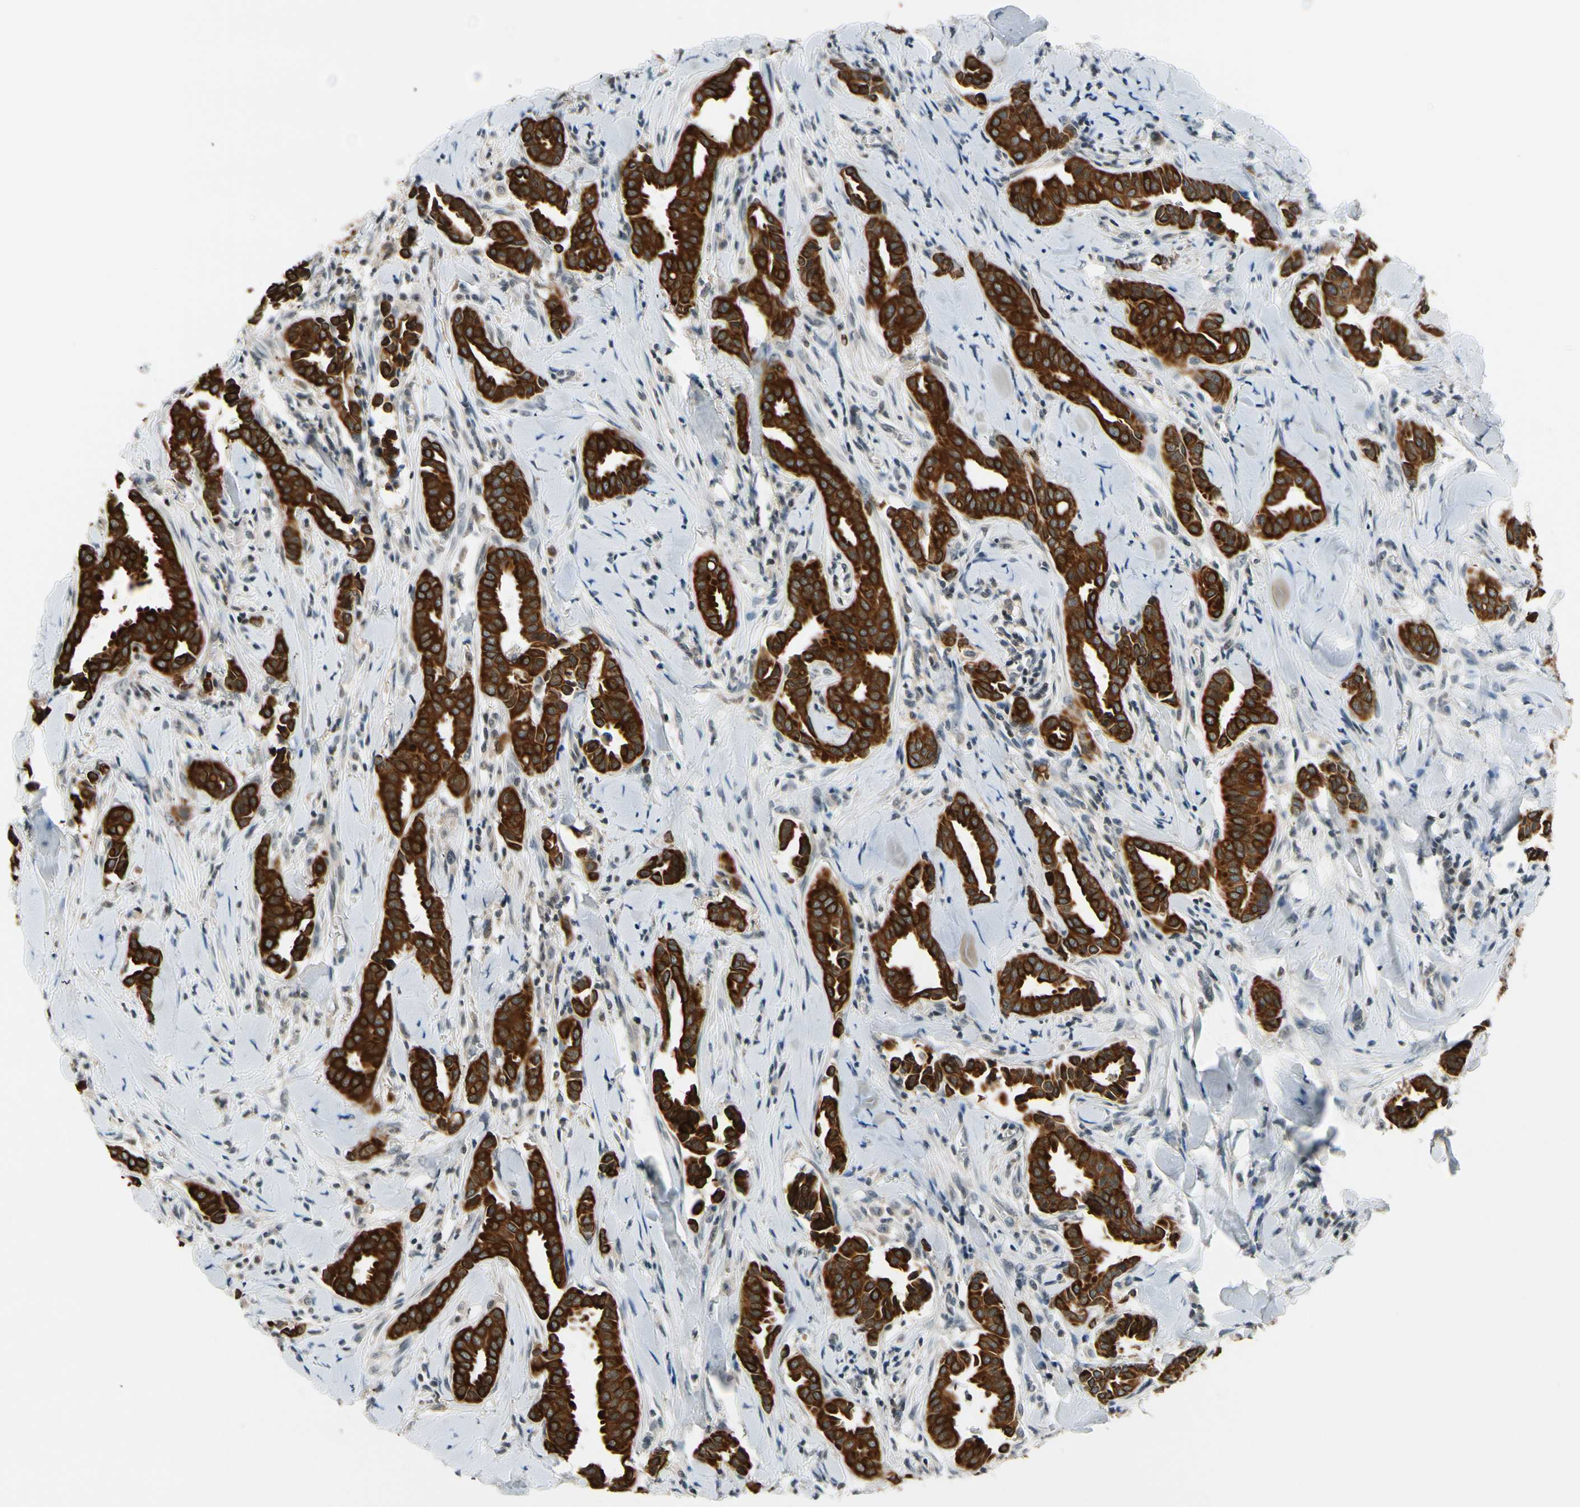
{"staining": {"intensity": "strong", "quantity": ">75%", "location": "cytoplasmic/membranous"}, "tissue": "head and neck cancer", "cell_type": "Tumor cells", "image_type": "cancer", "snomed": [{"axis": "morphology", "description": "Adenocarcinoma, NOS"}, {"axis": "topography", "description": "Salivary gland"}, {"axis": "topography", "description": "Head-Neck"}], "caption": "Protein staining of adenocarcinoma (head and neck) tissue reveals strong cytoplasmic/membranous expression in about >75% of tumor cells.", "gene": "TAF12", "patient": {"sex": "female", "age": 59}}